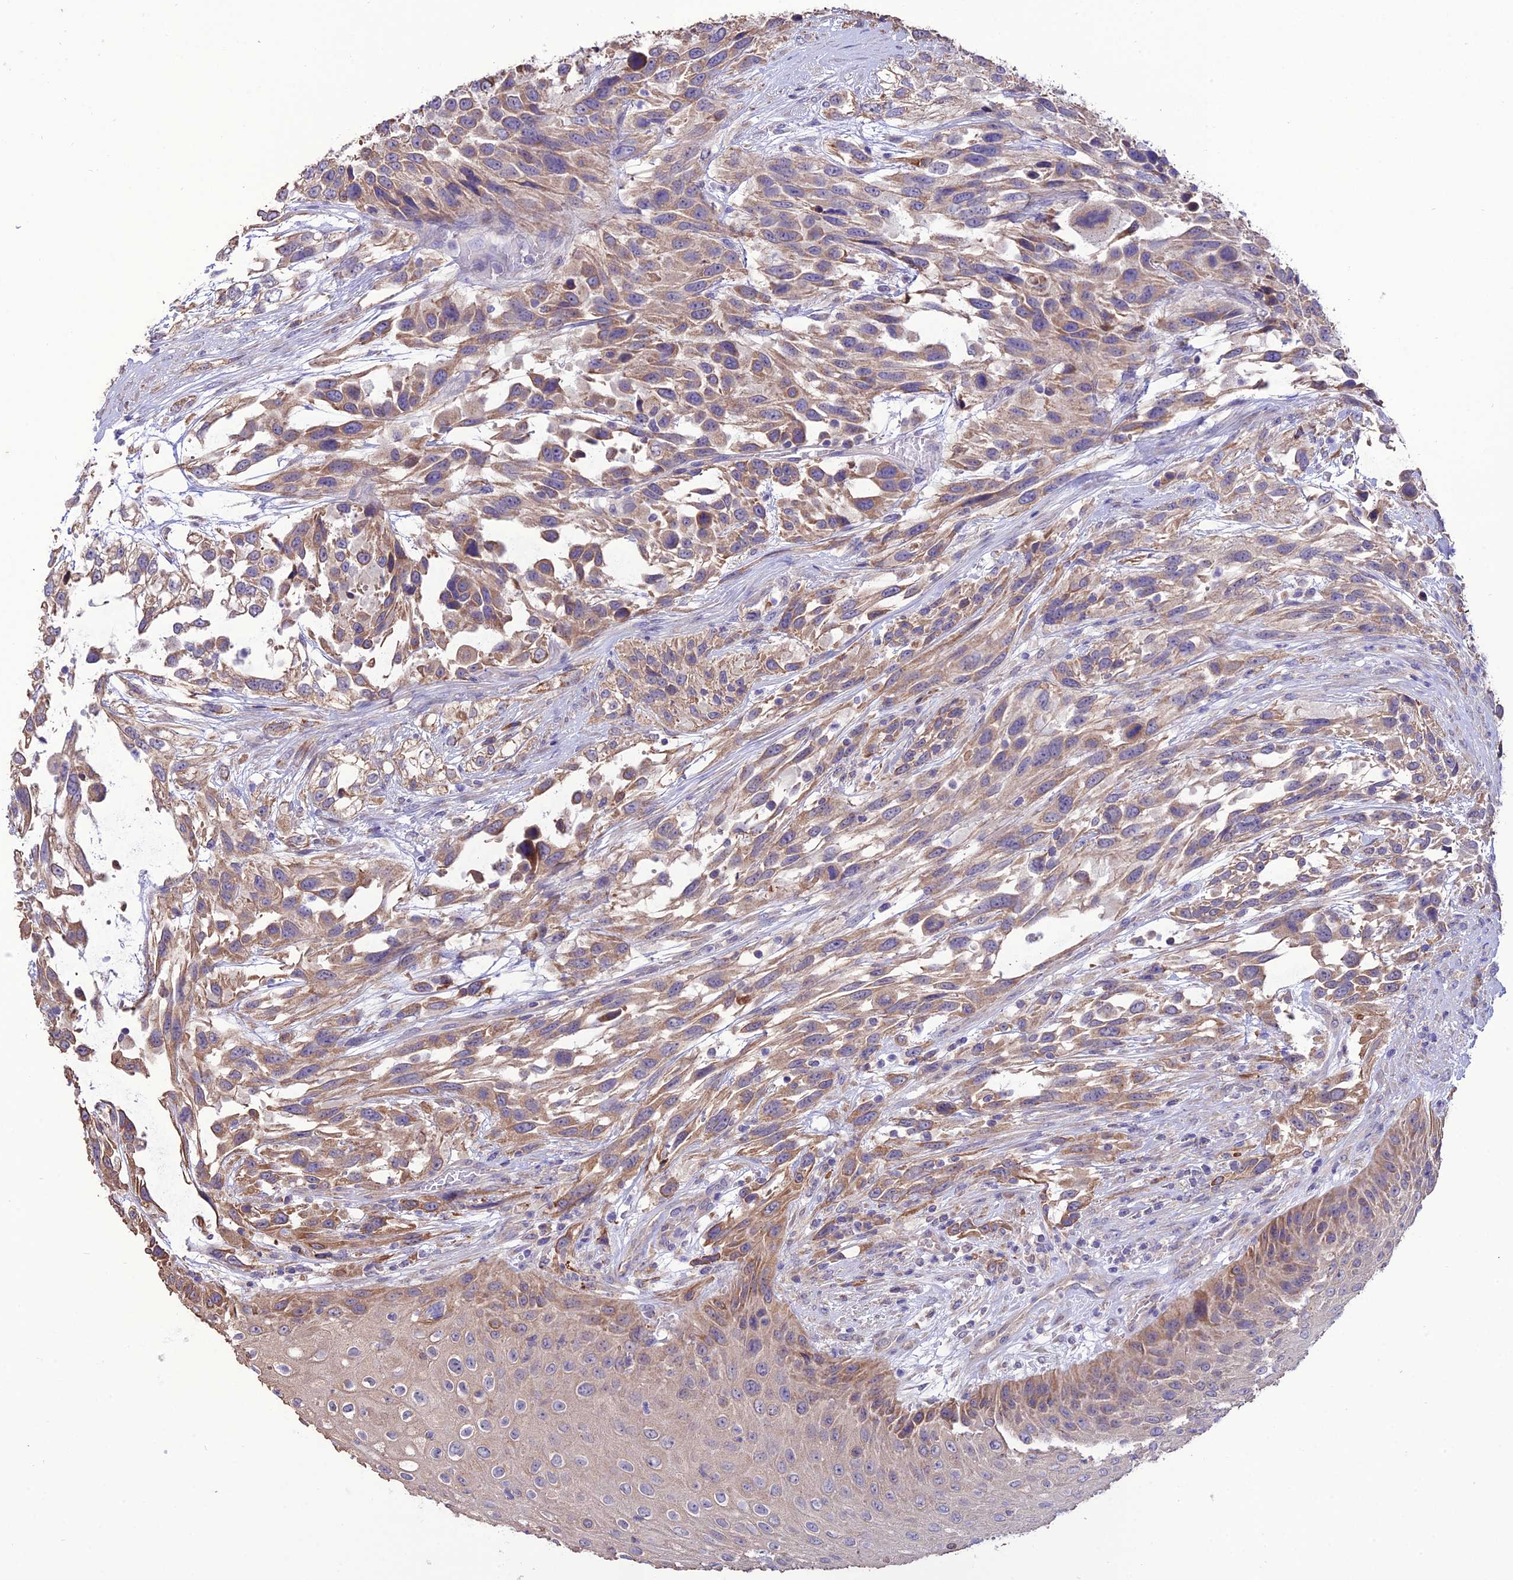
{"staining": {"intensity": "moderate", "quantity": "25%-75%", "location": "cytoplasmic/membranous"}, "tissue": "urothelial cancer", "cell_type": "Tumor cells", "image_type": "cancer", "snomed": [{"axis": "morphology", "description": "Urothelial carcinoma, High grade"}, {"axis": "topography", "description": "Urinary bladder"}], "caption": "Urothelial cancer was stained to show a protein in brown. There is medium levels of moderate cytoplasmic/membranous expression in approximately 25%-75% of tumor cells. The staining is performed using DAB brown chromogen to label protein expression. The nuclei are counter-stained blue using hematoxylin.", "gene": "HOGA1", "patient": {"sex": "female", "age": 70}}